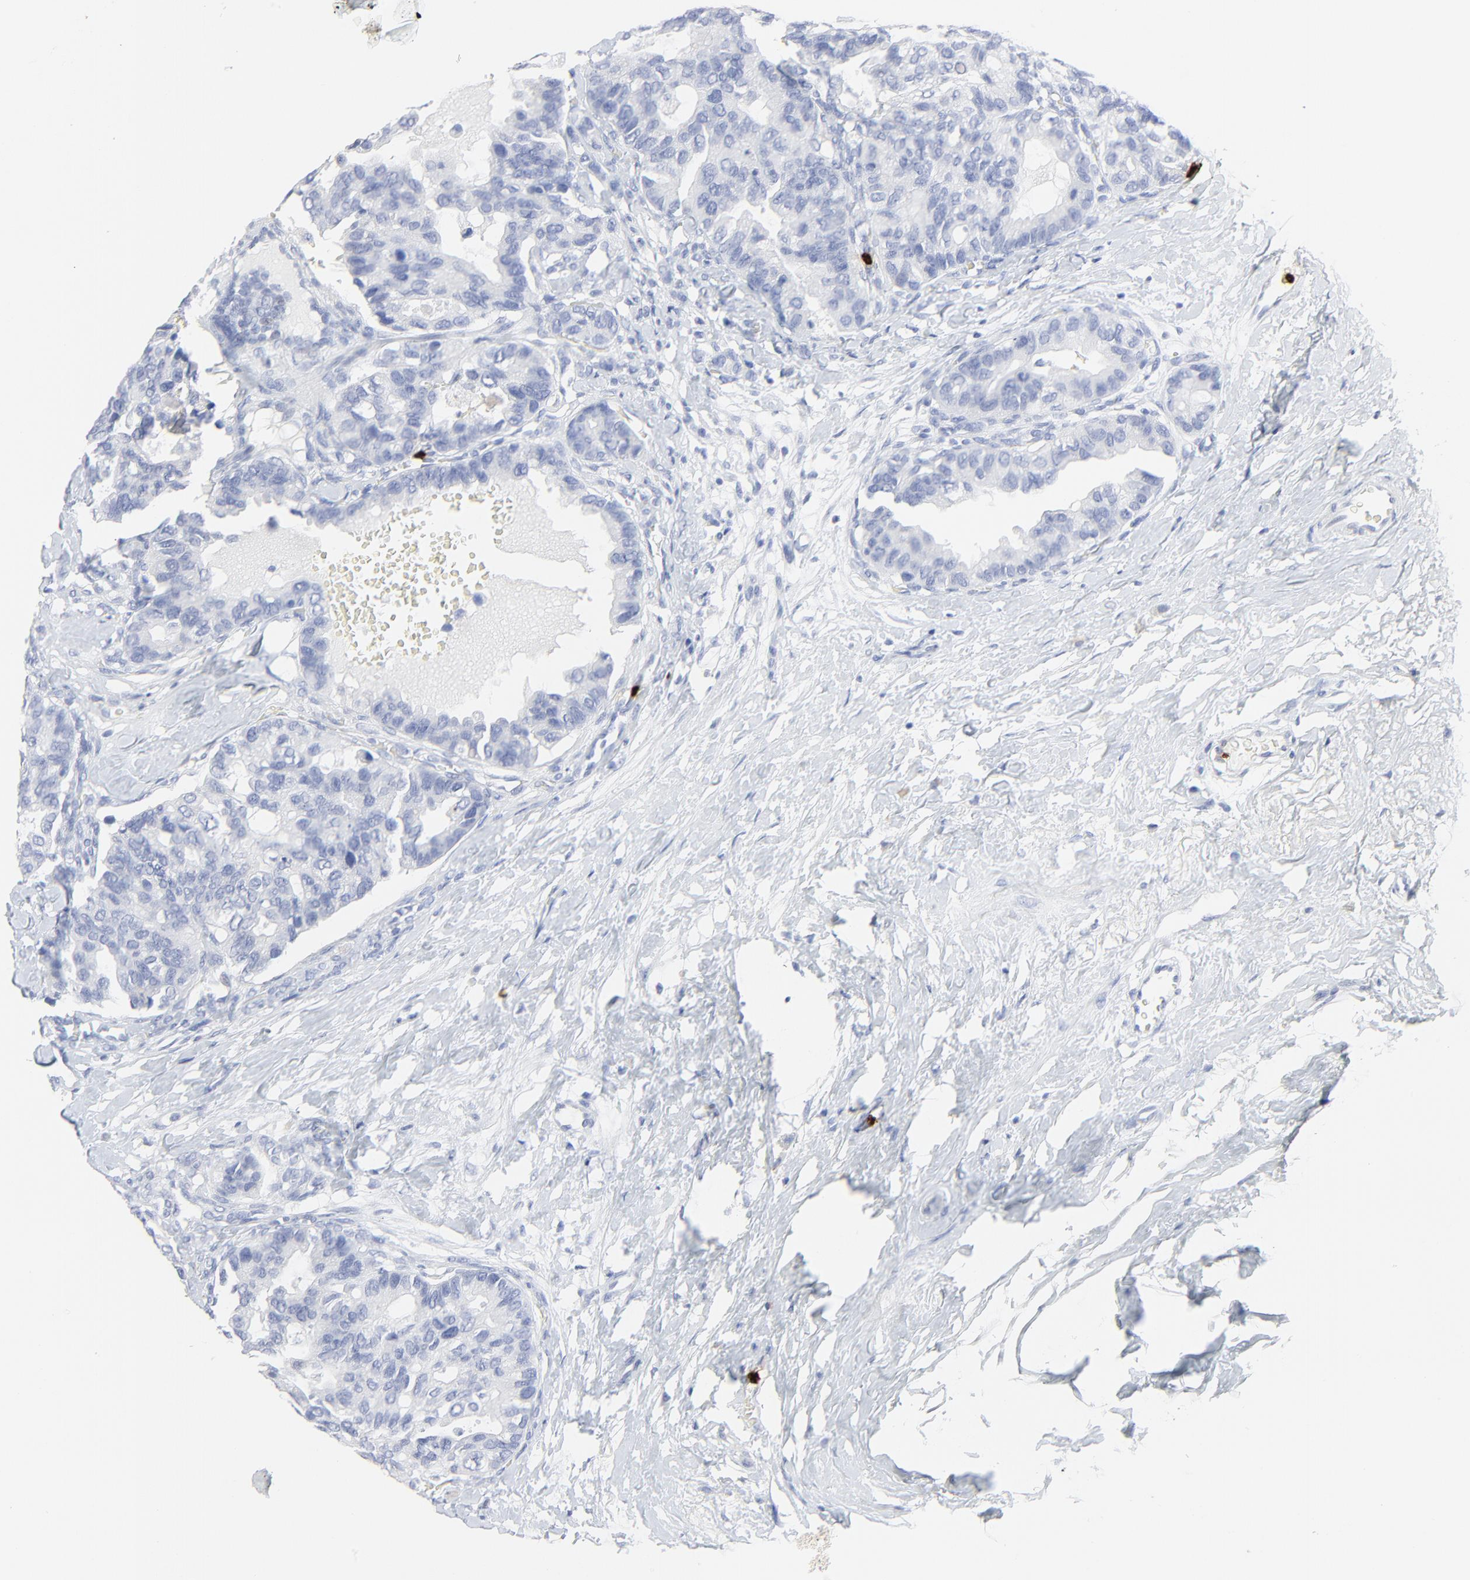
{"staining": {"intensity": "negative", "quantity": "none", "location": "none"}, "tissue": "breast cancer", "cell_type": "Tumor cells", "image_type": "cancer", "snomed": [{"axis": "morphology", "description": "Duct carcinoma"}, {"axis": "topography", "description": "Breast"}], "caption": "Histopathology image shows no significant protein positivity in tumor cells of breast infiltrating ductal carcinoma. The staining is performed using DAB brown chromogen with nuclei counter-stained in using hematoxylin.", "gene": "LCN2", "patient": {"sex": "female", "age": 69}}